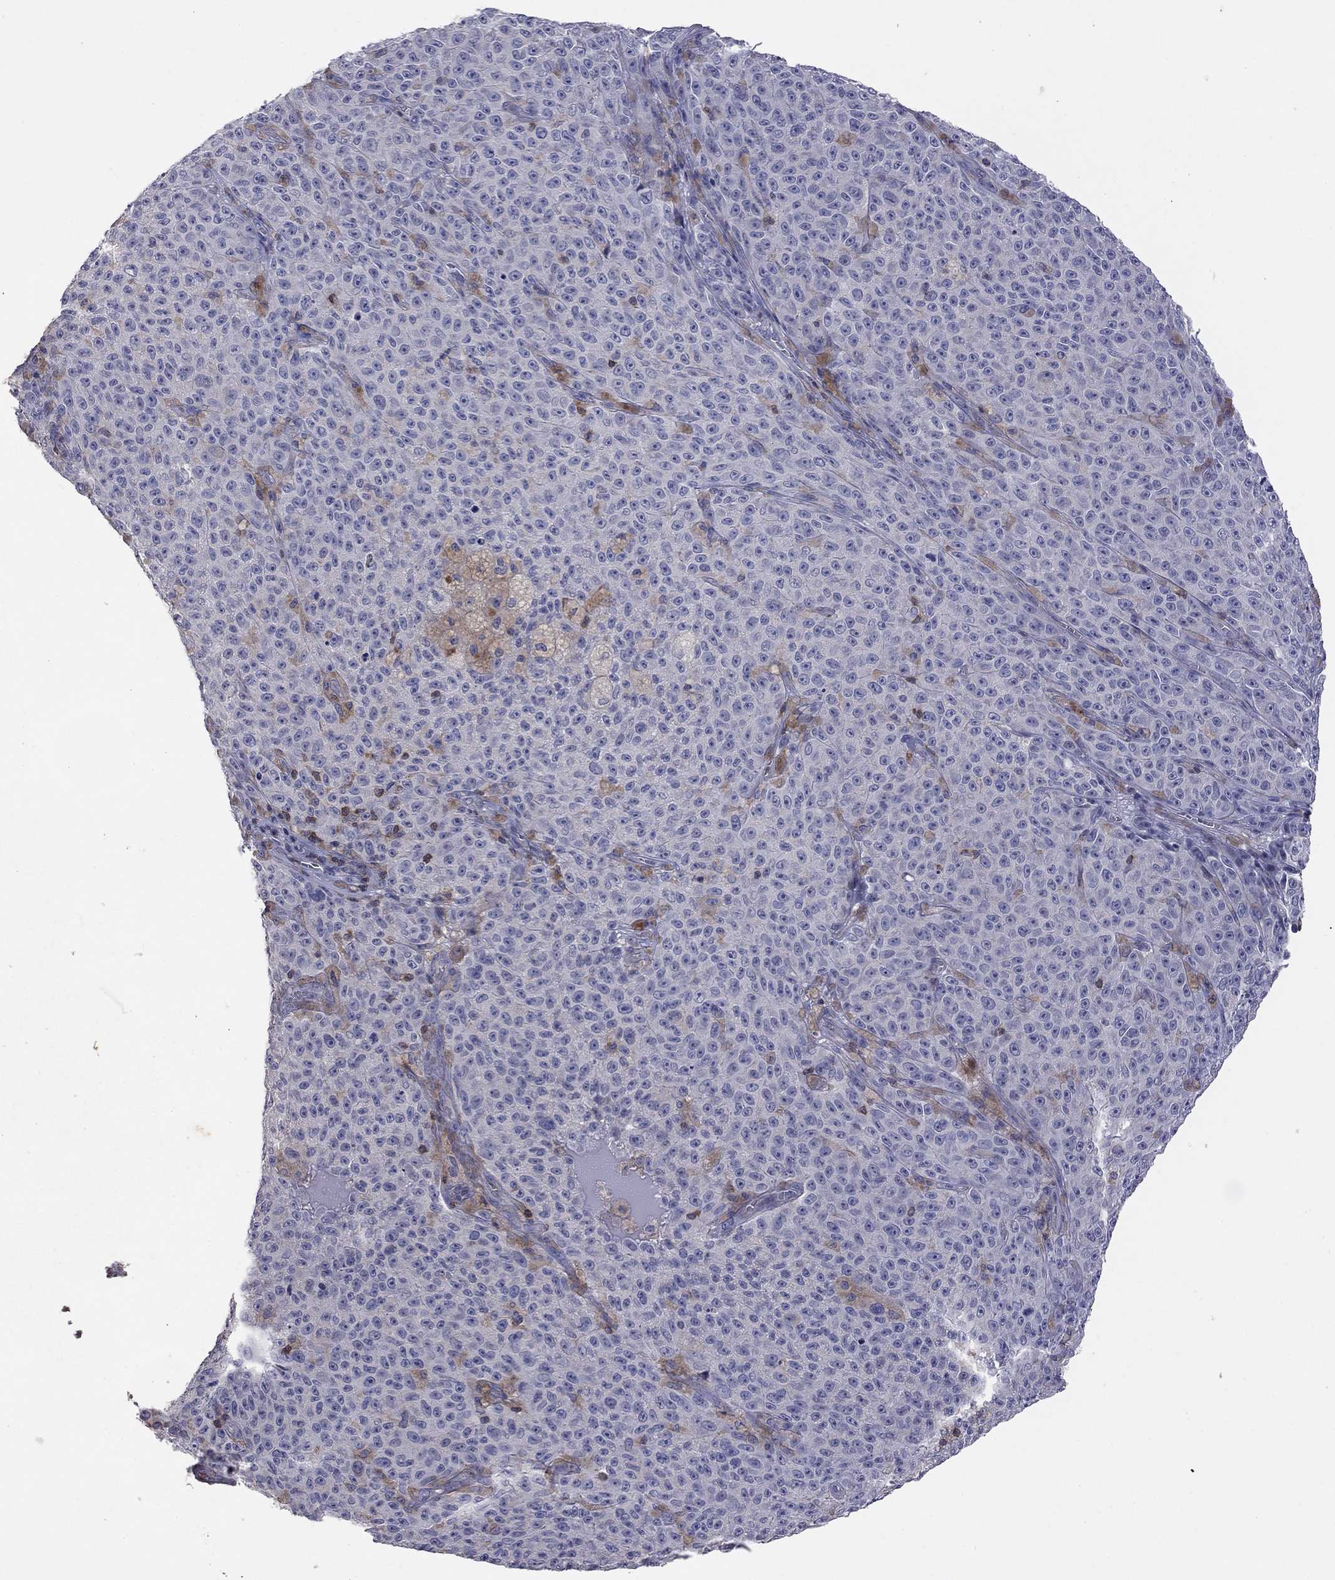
{"staining": {"intensity": "negative", "quantity": "none", "location": "none"}, "tissue": "melanoma", "cell_type": "Tumor cells", "image_type": "cancer", "snomed": [{"axis": "morphology", "description": "Malignant melanoma, NOS"}, {"axis": "topography", "description": "Skin"}], "caption": "The IHC image has no significant positivity in tumor cells of malignant melanoma tissue.", "gene": "IPCEF1", "patient": {"sex": "female", "age": 82}}